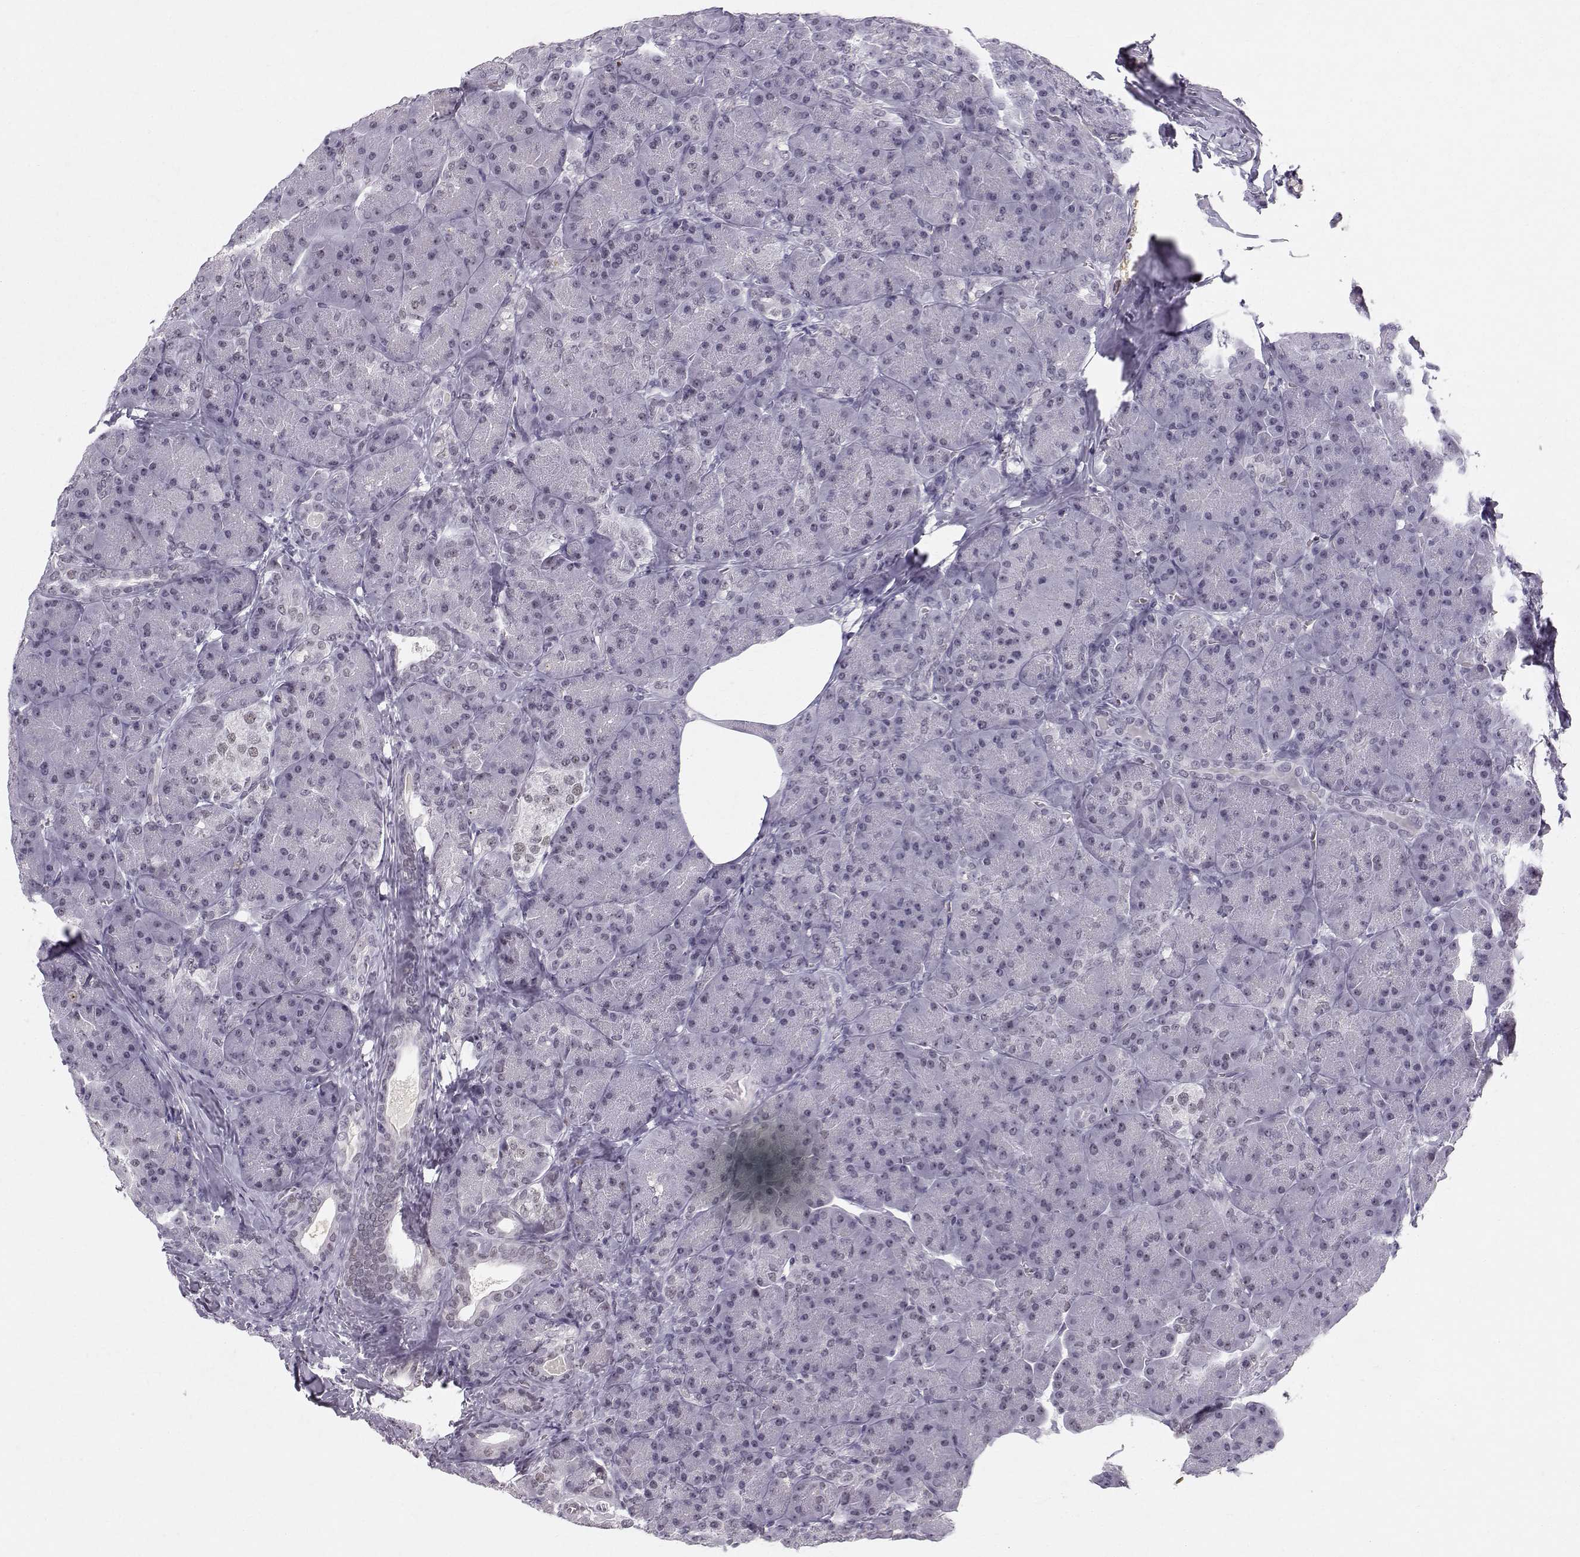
{"staining": {"intensity": "negative", "quantity": "none", "location": "none"}, "tissue": "pancreas", "cell_type": "Exocrine glandular cells", "image_type": "normal", "snomed": [{"axis": "morphology", "description": "Normal tissue, NOS"}, {"axis": "topography", "description": "Pancreas"}], "caption": "Immunohistochemistry photomicrograph of normal human pancreas stained for a protein (brown), which reveals no positivity in exocrine glandular cells.", "gene": "RPP38", "patient": {"sex": "male", "age": 57}}